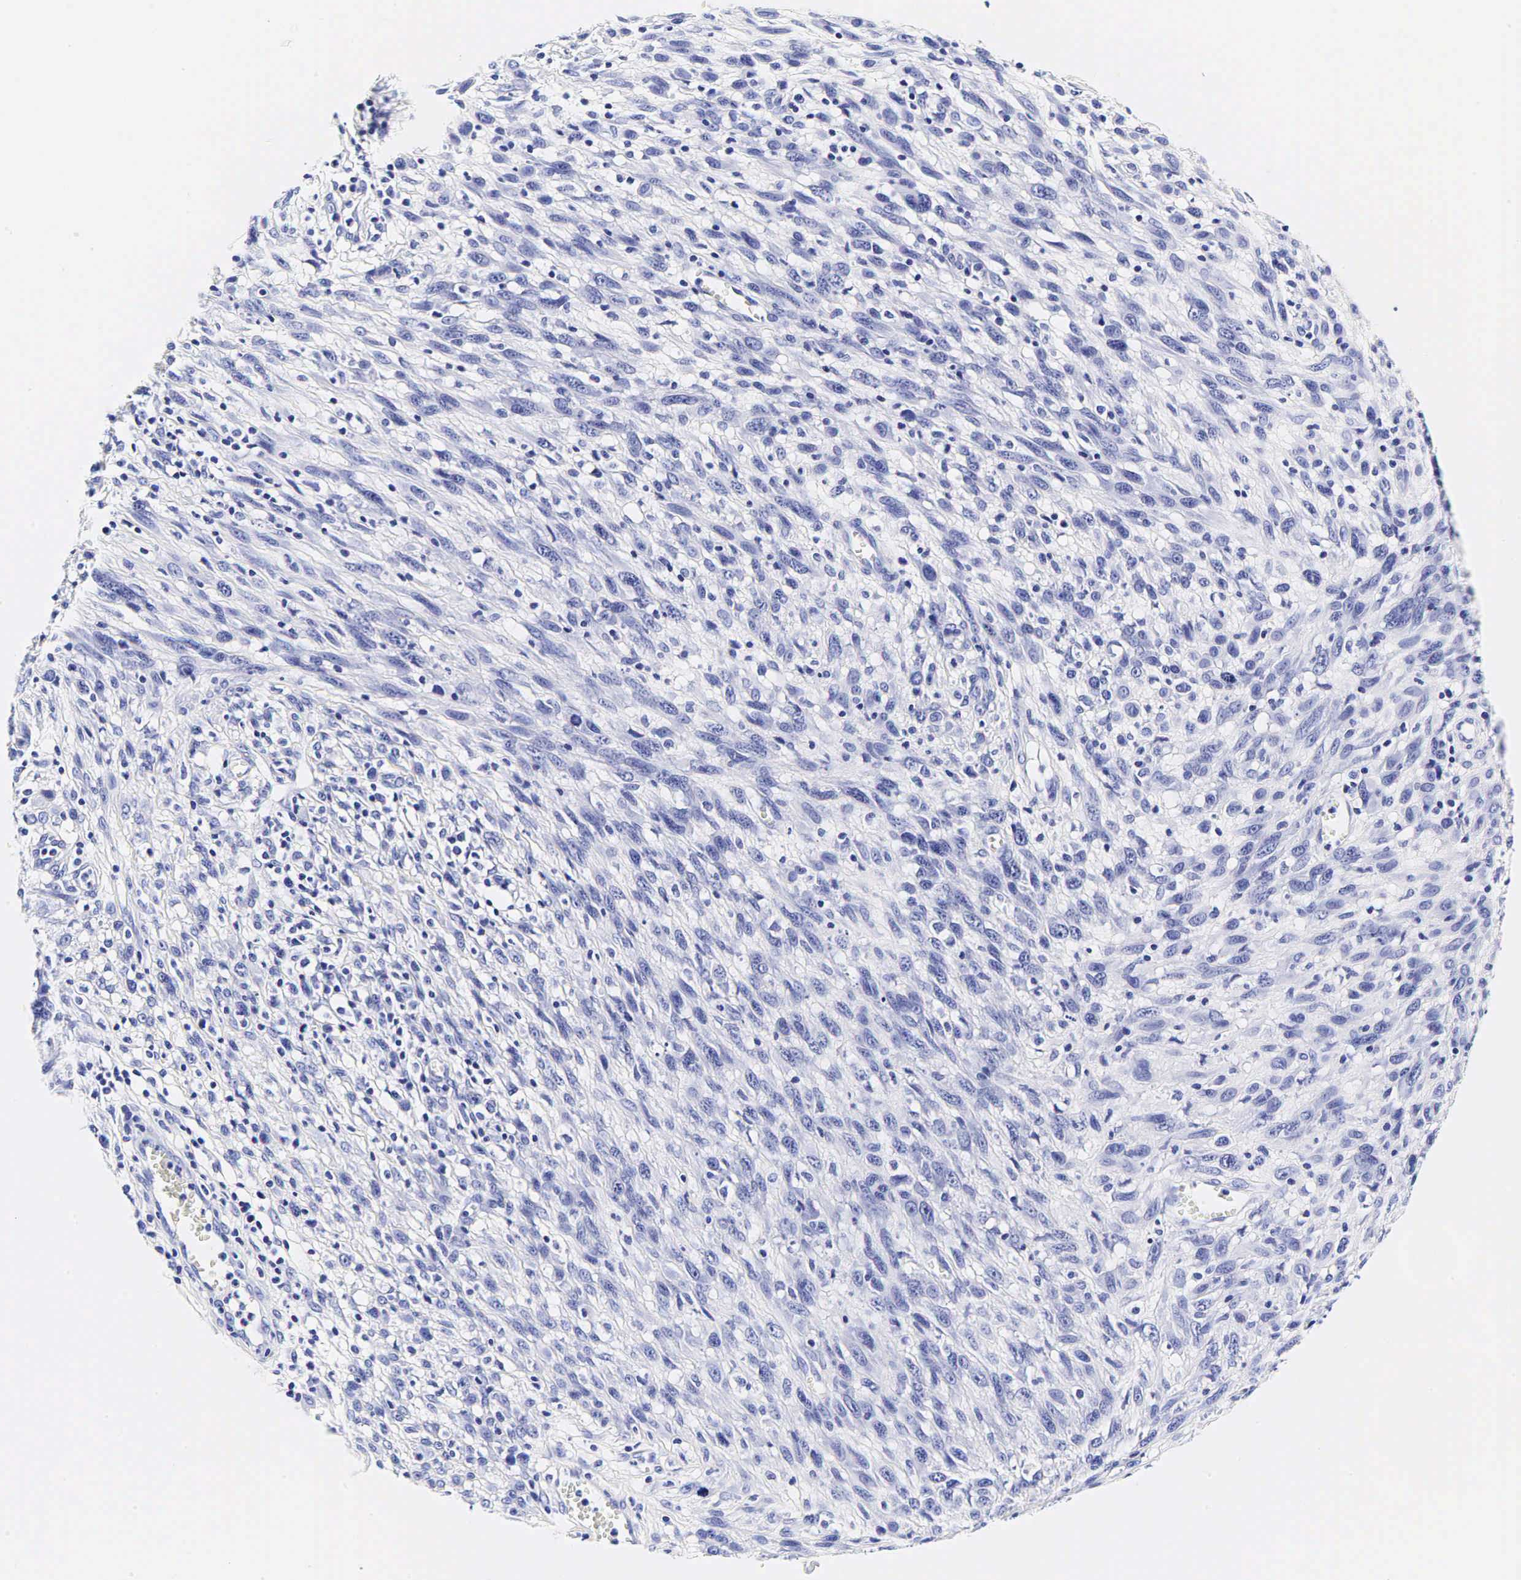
{"staining": {"intensity": "negative", "quantity": "none", "location": "none"}, "tissue": "melanoma", "cell_type": "Tumor cells", "image_type": "cancer", "snomed": [{"axis": "morphology", "description": "Malignant melanoma, NOS"}, {"axis": "topography", "description": "Skin"}], "caption": "This is a micrograph of immunohistochemistry staining of melanoma, which shows no staining in tumor cells. (Brightfield microscopy of DAB (3,3'-diaminobenzidine) IHC at high magnification).", "gene": "GAST", "patient": {"sex": "male", "age": 51}}